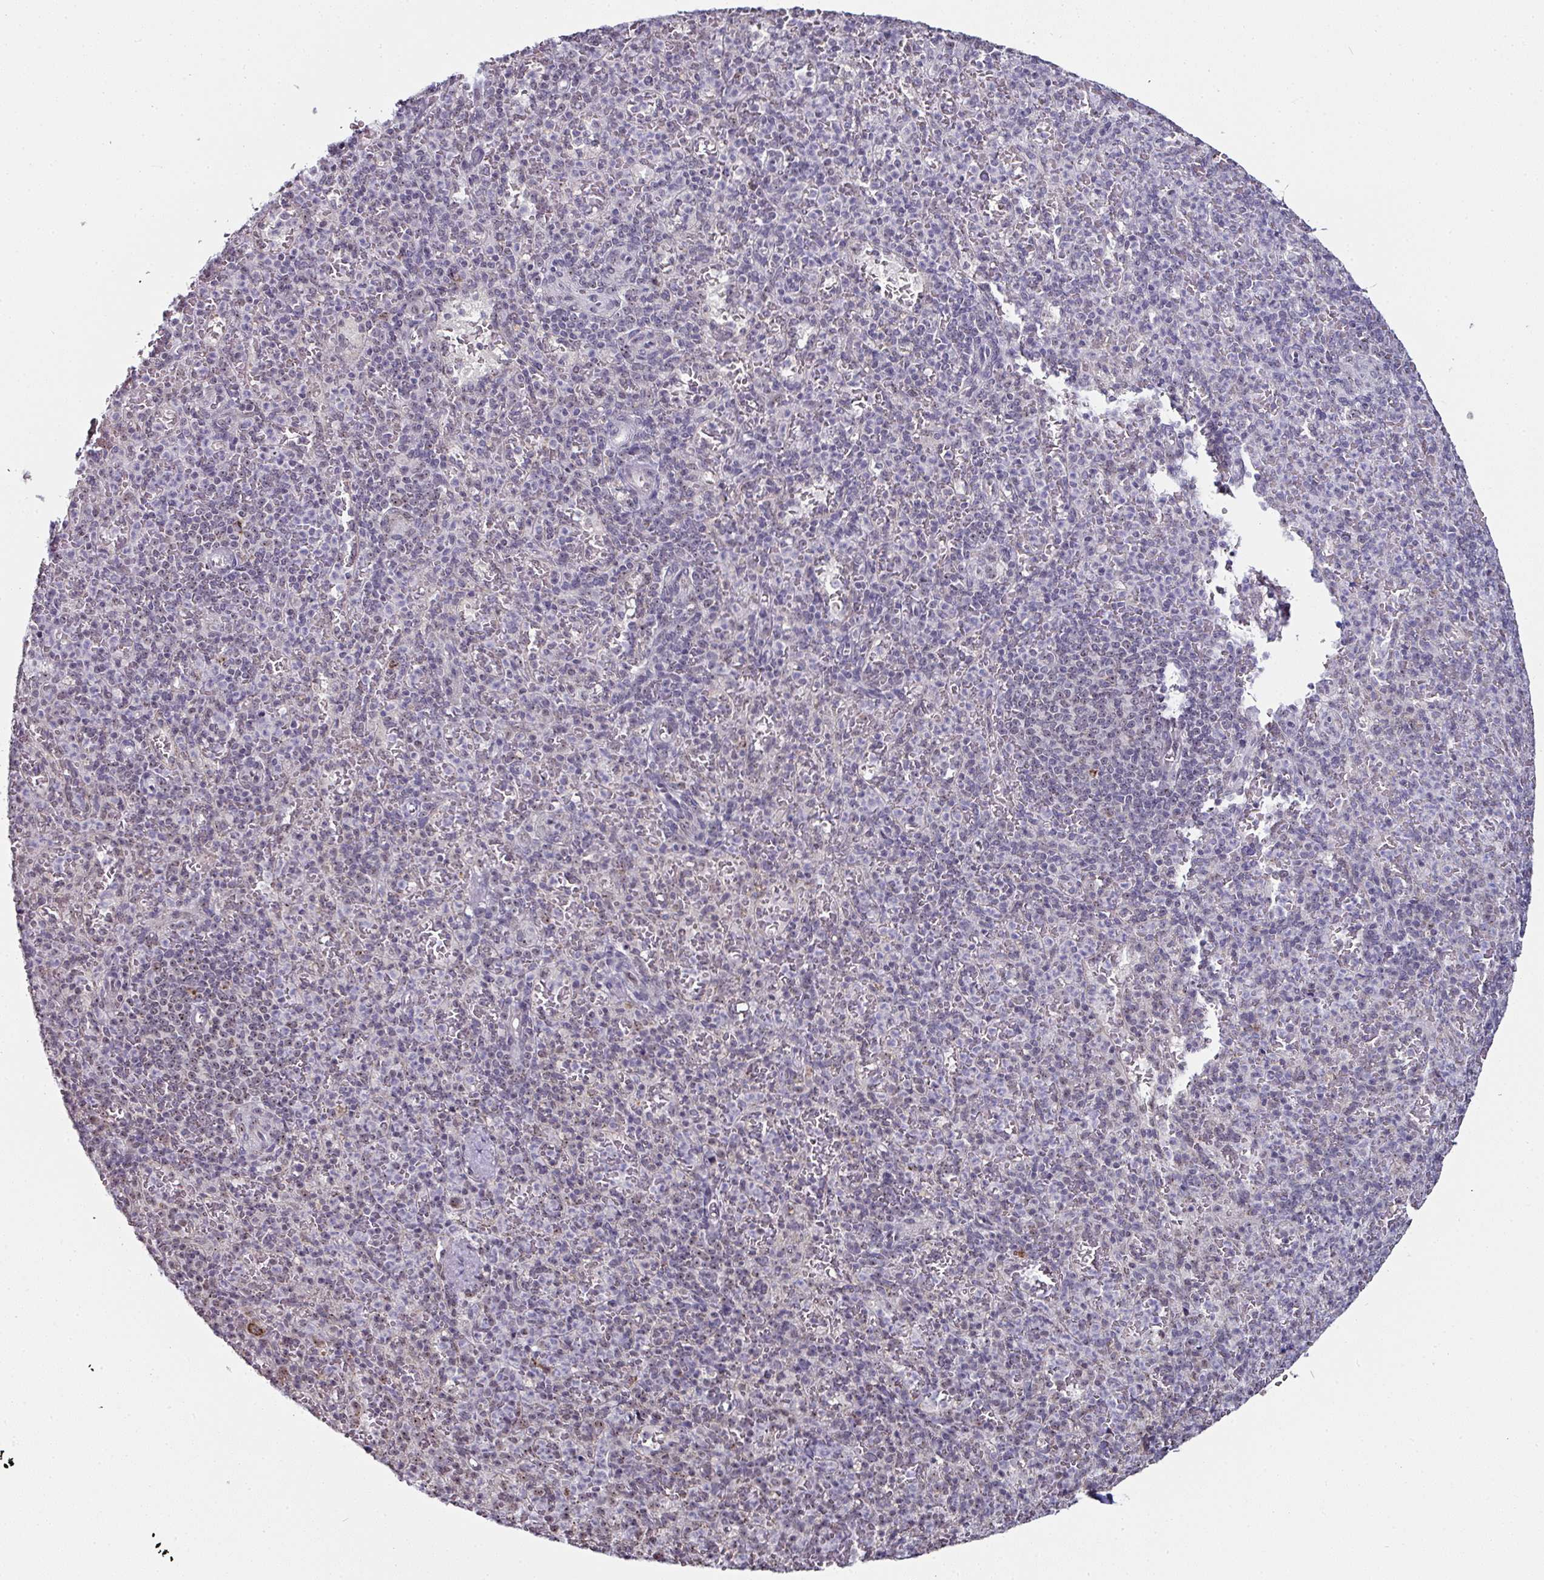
{"staining": {"intensity": "weak", "quantity": "<25%", "location": "nuclear"}, "tissue": "spleen", "cell_type": "Cells in red pulp", "image_type": "normal", "snomed": [{"axis": "morphology", "description": "Normal tissue, NOS"}, {"axis": "topography", "description": "Spleen"}], "caption": "Cells in red pulp show no significant protein positivity in benign spleen. (DAB (3,3'-diaminobenzidine) immunohistochemistry visualized using brightfield microscopy, high magnification).", "gene": "NACC2", "patient": {"sex": "female", "age": 74}}